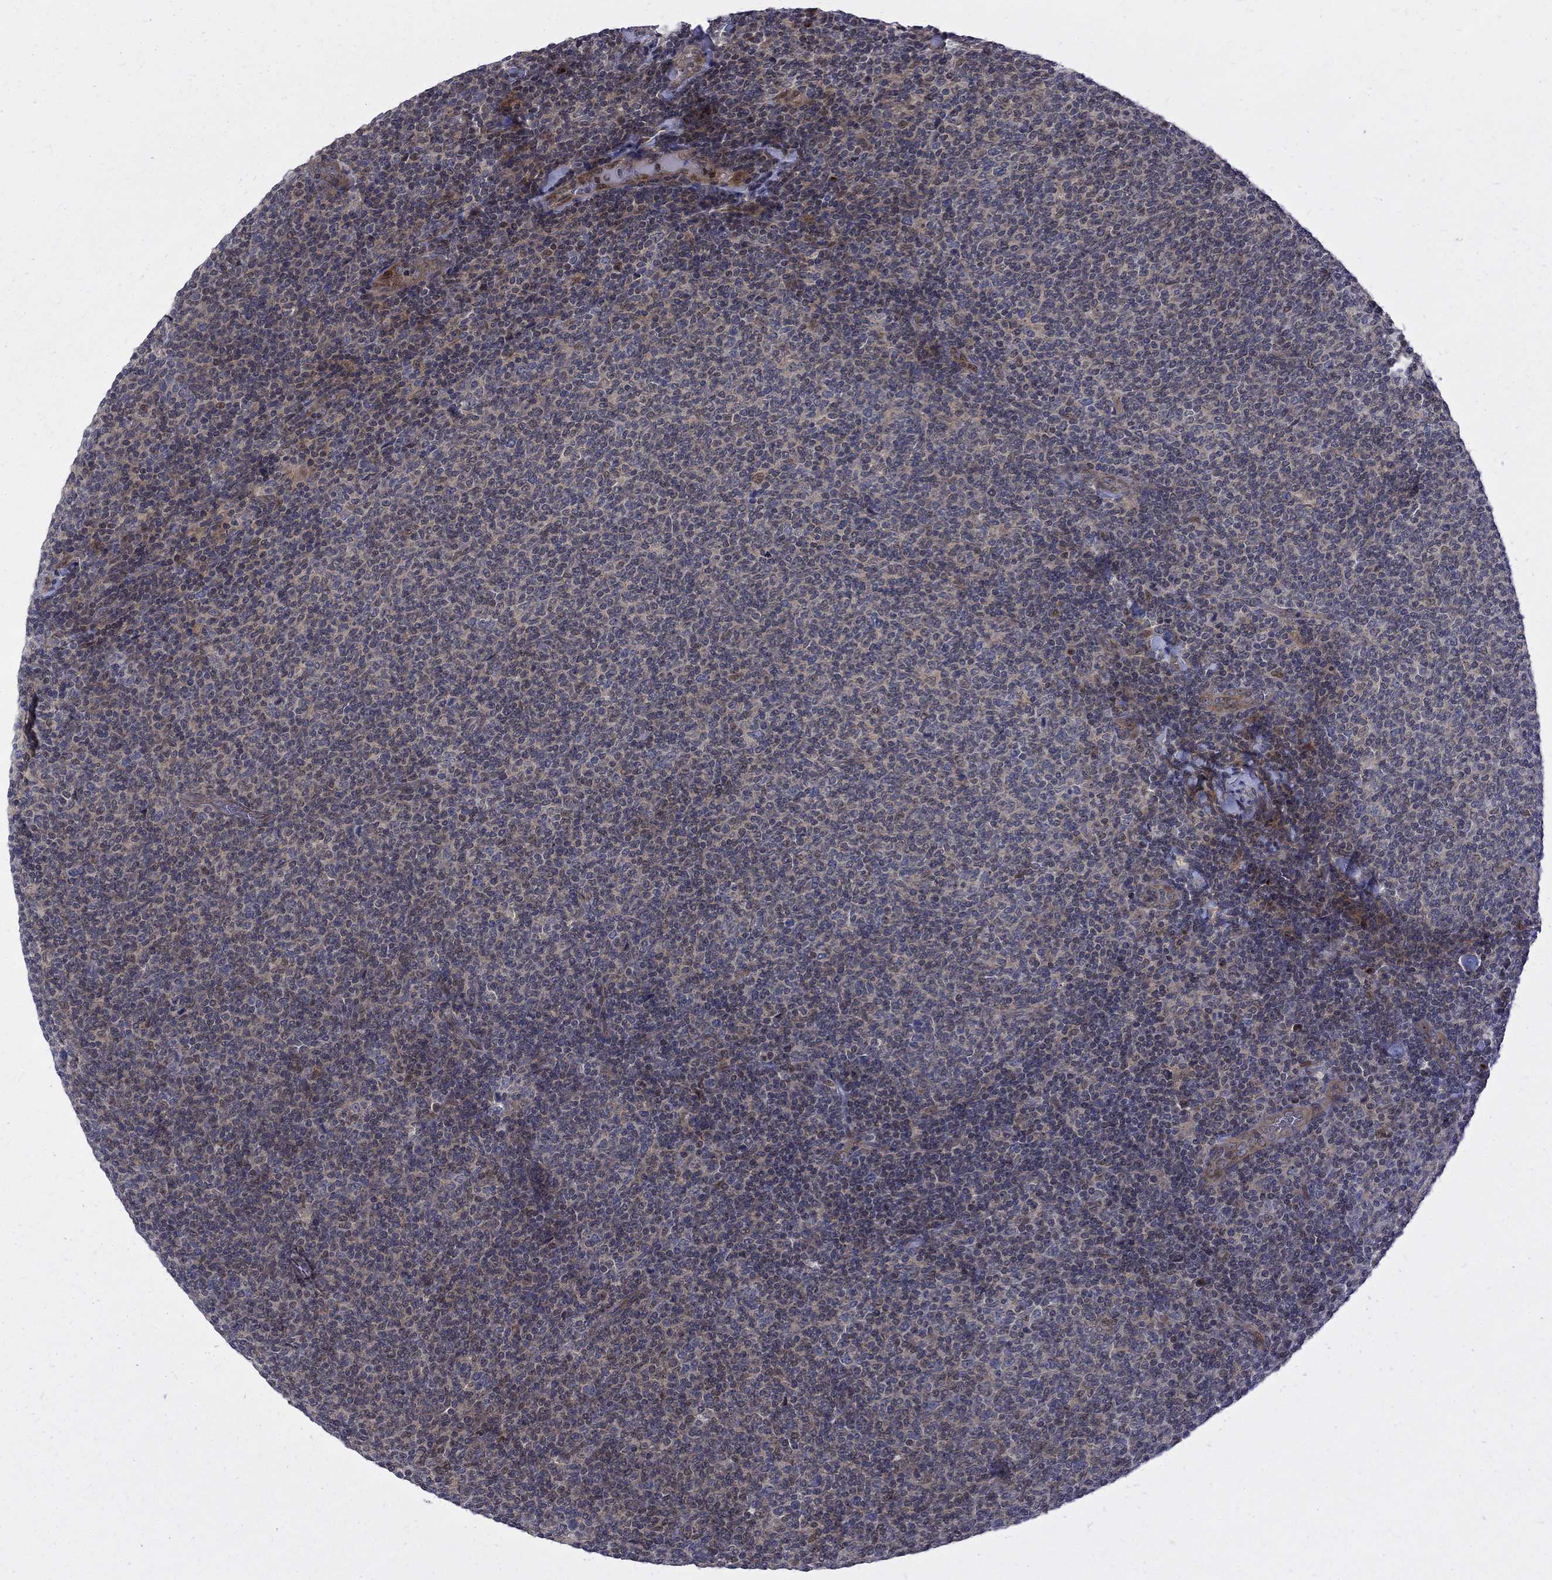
{"staining": {"intensity": "negative", "quantity": "none", "location": "none"}, "tissue": "lymphoma", "cell_type": "Tumor cells", "image_type": "cancer", "snomed": [{"axis": "morphology", "description": "Malignant lymphoma, non-Hodgkin's type, Low grade"}, {"axis": "topography", "description": "Lymph node"}], "caption": "An IHC histopathology image of lymphoma is shown. There is no staining in tumor cells of lymphoma. The staining is performed using DAB brown chromogen with nuclei counter-stained in using hematoxylin.", "gene": "WDR19", "patient": {"sex": "male", "age": 52}}